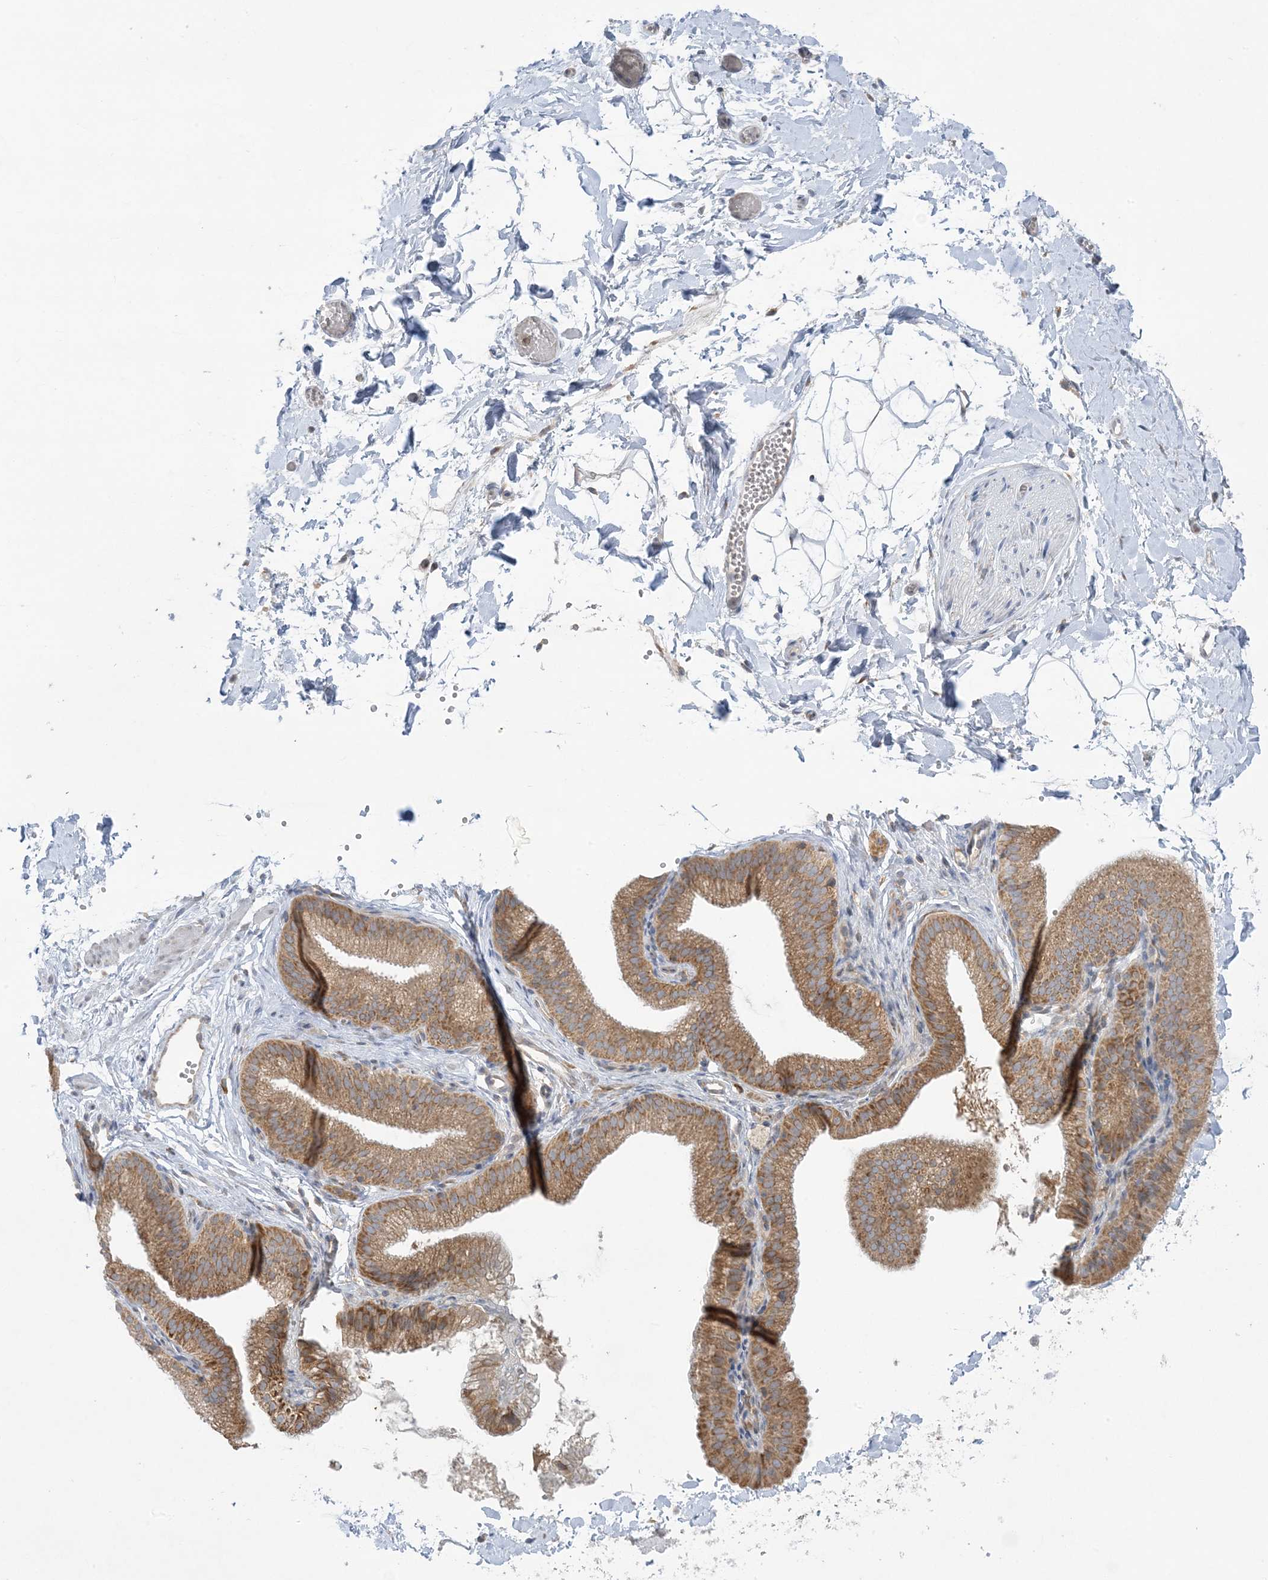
{"staining": {"intensity": "negative", "quantity": "none", "location": "none"}, "tissue": "adipose tissue", "cell_type": "Adipocytes", "image_type": "normal", "snomed": [{"axis": "morphology", "description": "Normal tissue, NOS"}, {"axis": "topography", "description": "Gallbladder"}, {"axis": "topography", "description": "Peripheral nerve tissue"}], "caption": "This micrograph is of normal adipose tissue stained with immunohistochemistry to label a protein in brown with the nuclei are counter-stained blue. There is no expression in adipocytes.", "gene": "RPP40", "patient": {"sex": "male", "age": 38}}